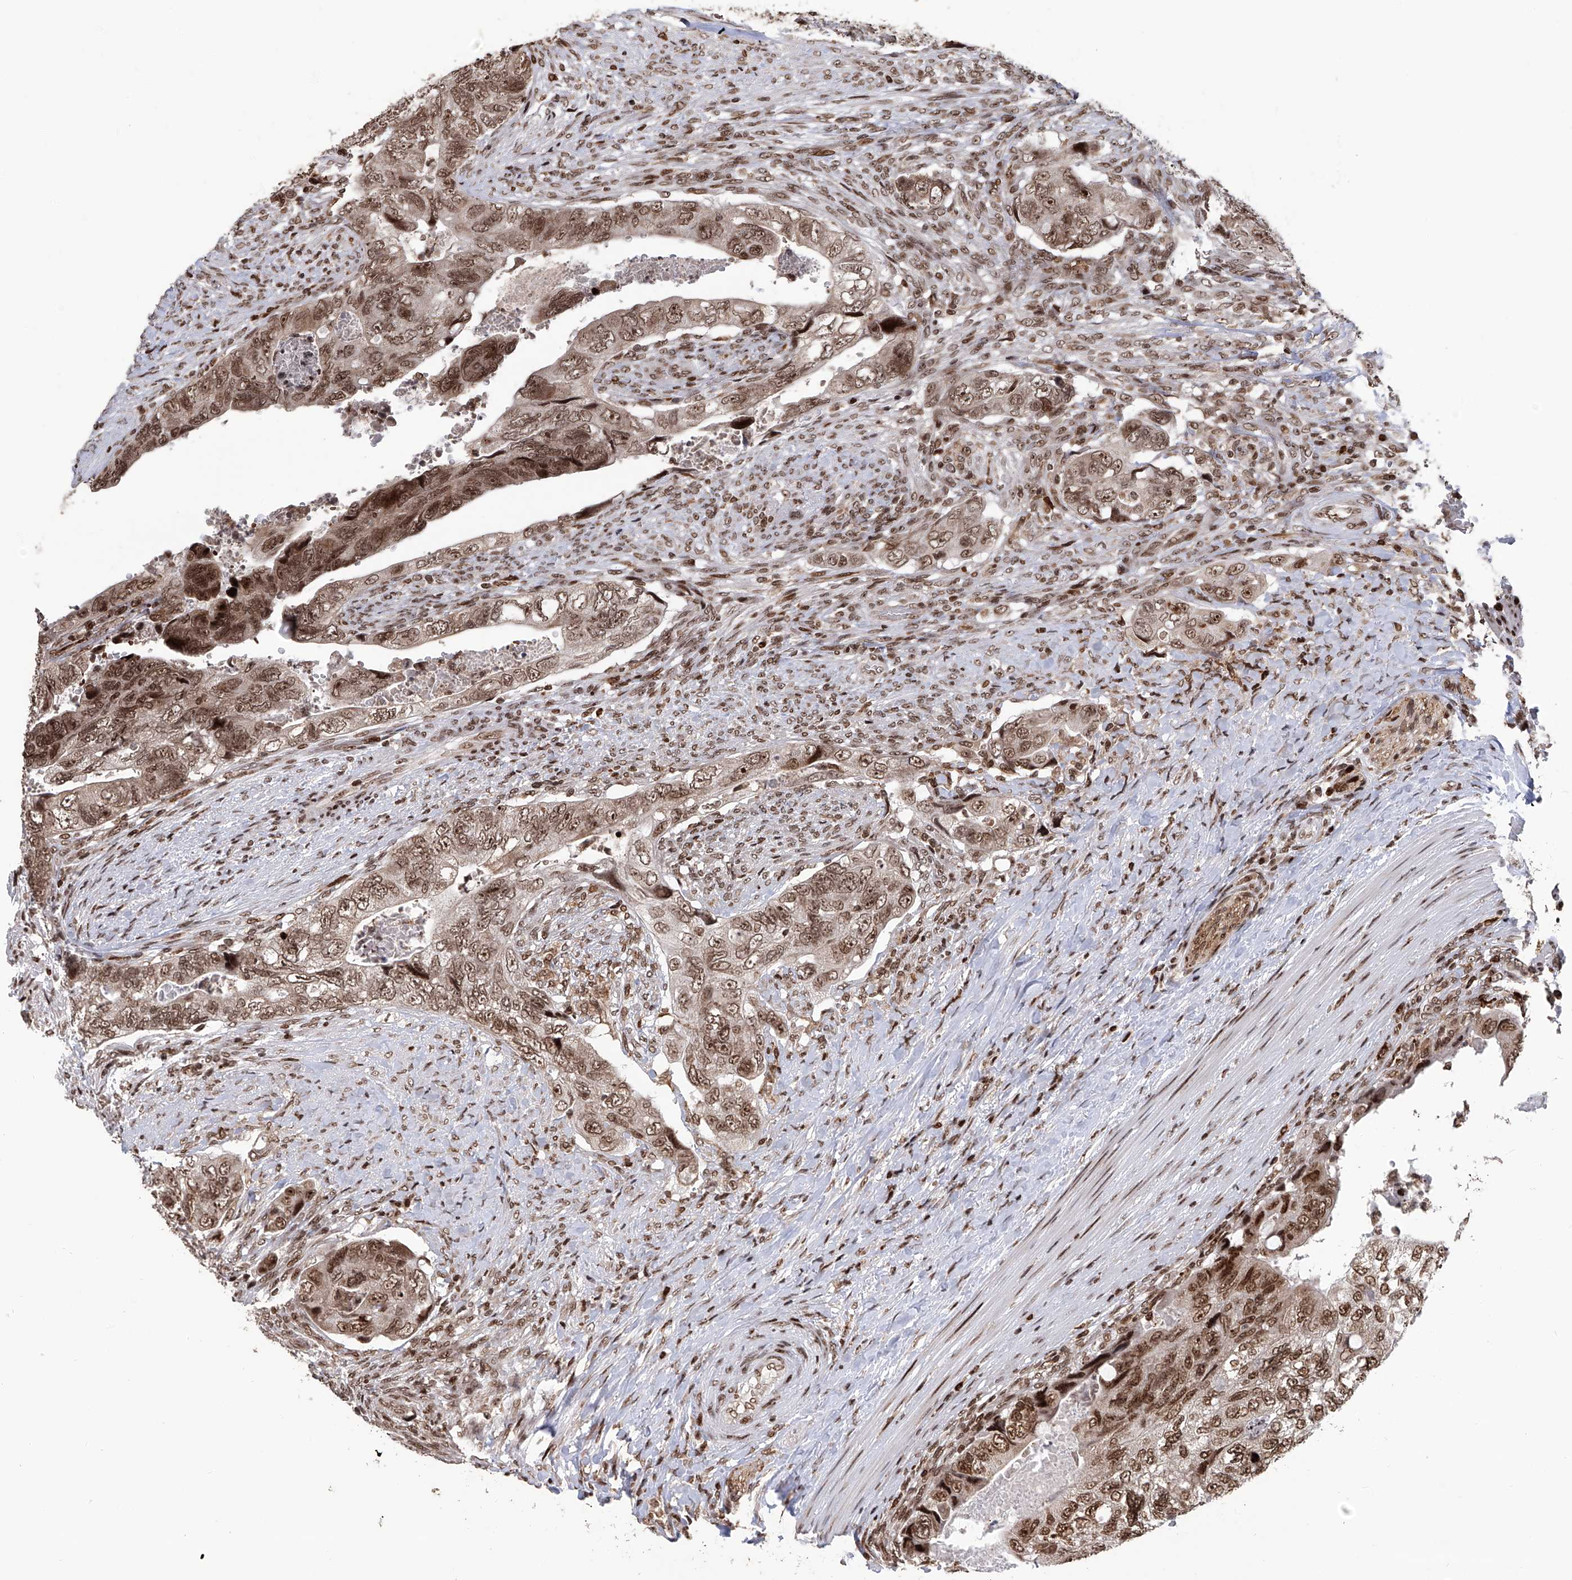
{"staining": {"intensity": "moderate", "quantity": ">75%", "location": "nuclear"}, "tissue": "colorectal cancer", "cell_type": "Tumor cells", "image_type": "cancer", "snomed": [{"axis": "morphology", "description": "Adenocarcinoma, NOS"}, {"axis": "topography", "description": "Rectum"}], "caption": "Brown immunohistochemical staining in colorectal cancer displays moderate nuclear expression in approximately >75% of tumor cells.", "gene": "PAK1IP1", "patient": {"sex": "male", "age": 63}}